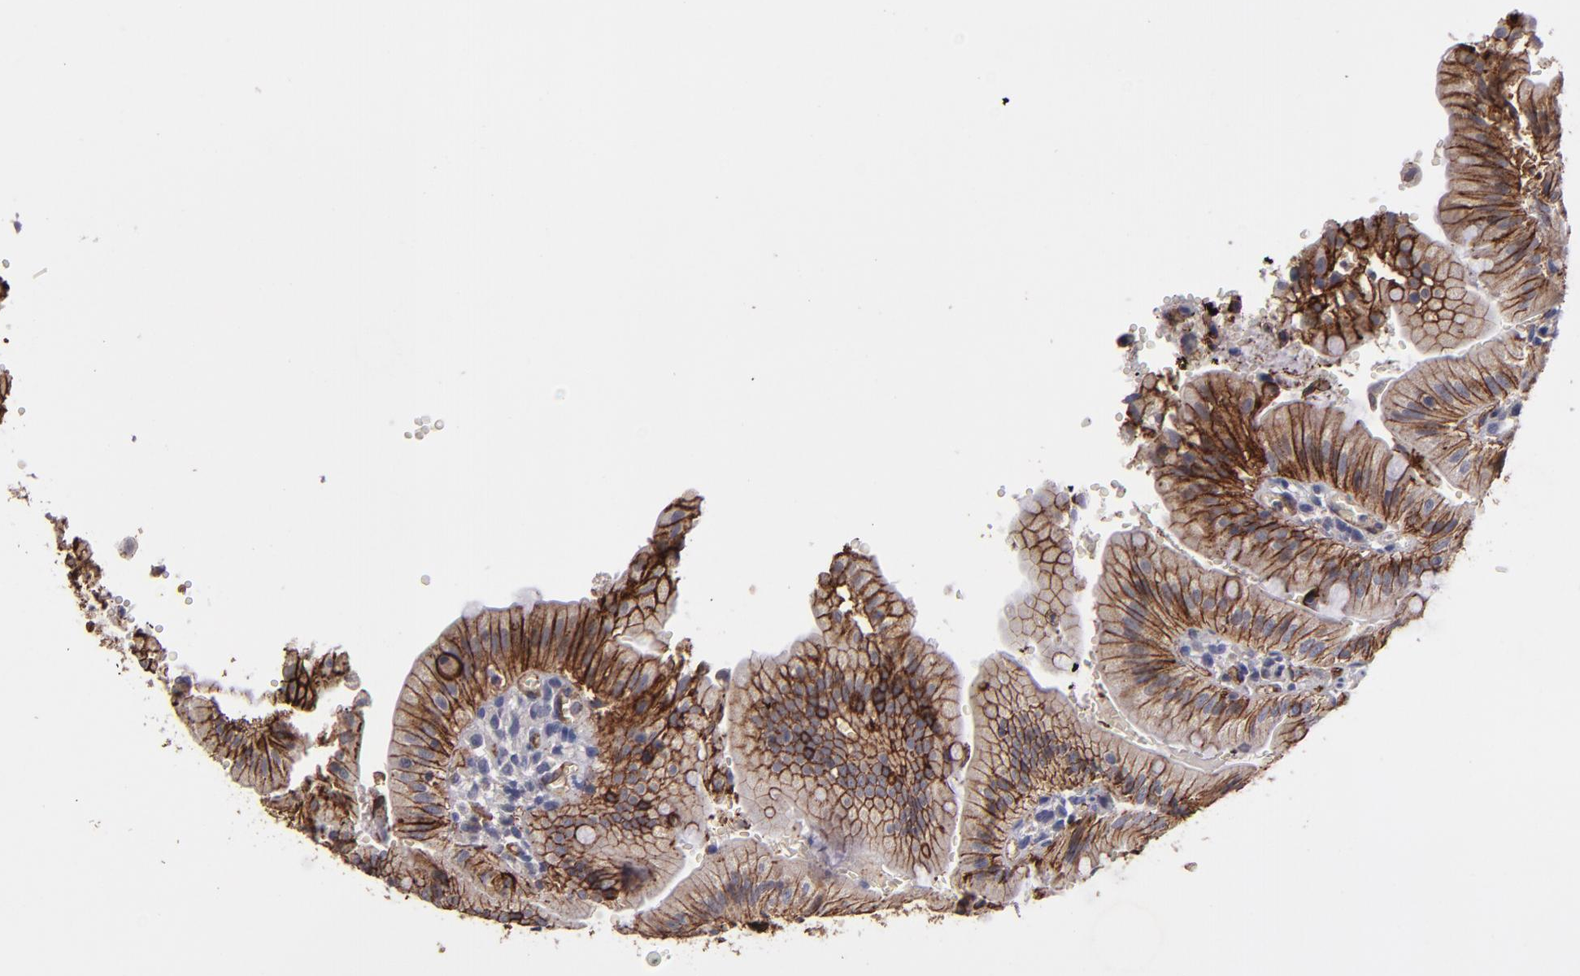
{"staining": {"intensity": "strong", "quantity": ">75%", "location": "cytoplasmic/membranous"}, "tissue": "small intestine", "cell_type": "Glandular cells", "image_type": "normal", "snomed": [{"axis": "morphology", "description": "Normal tissue, NOS"}, {"axis": "topography", "description": "Small intestine"}], "caption": "Protein expression by immunohistochemistry demonstrates strong cytoplasmic/membranous staining in approximately >75% of glandular cells in unremarkable small intestine. The staining was performed using DAB, with brown indicating positive protein expression. Nuclei are stained blue with hematoxylin.", "gene": "CLDN5", "patient": {"sex": "male", "age": 71}}